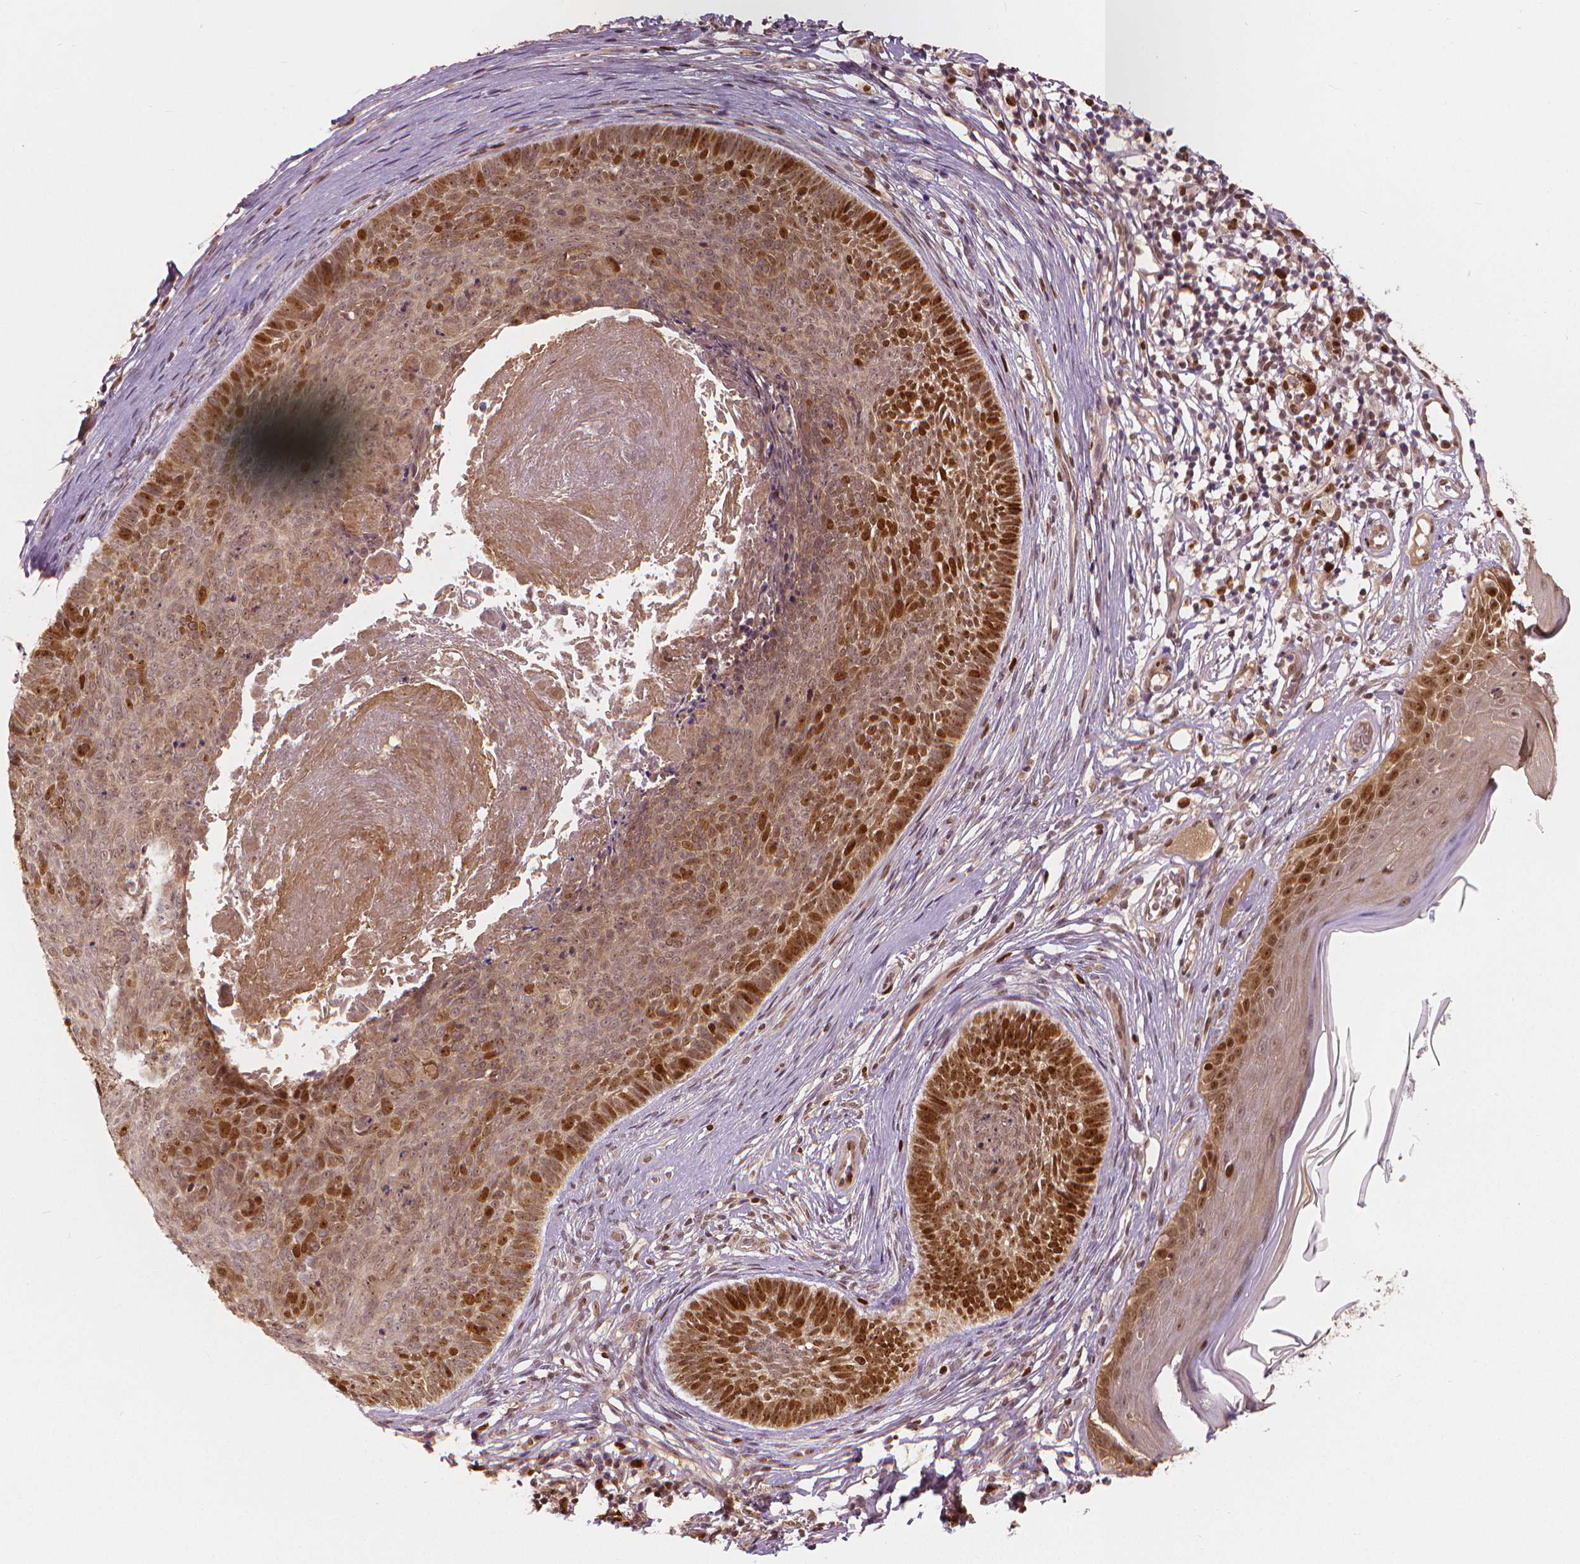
{"staining": {"intensity": "moderate", "quantity": ">75%", "location": "nuclear"}, "tissue": "skin cancer", "cell_type": "Tumor cells", "image_type": "cancer", "snomed": [{"axis": "morphology", "description": "Basal cell carcinoma"}, {"axis": "topography", "description": "Skin"}], "caption": "A medium amount of moderate nuclear staining is present in about >75% of tumor cells in skin cancer tissue. (Brightfield microscopy of DAB IHC at high magnification).", "gene": "NSD2", "patient": {"sex": "male", "age": 85}}